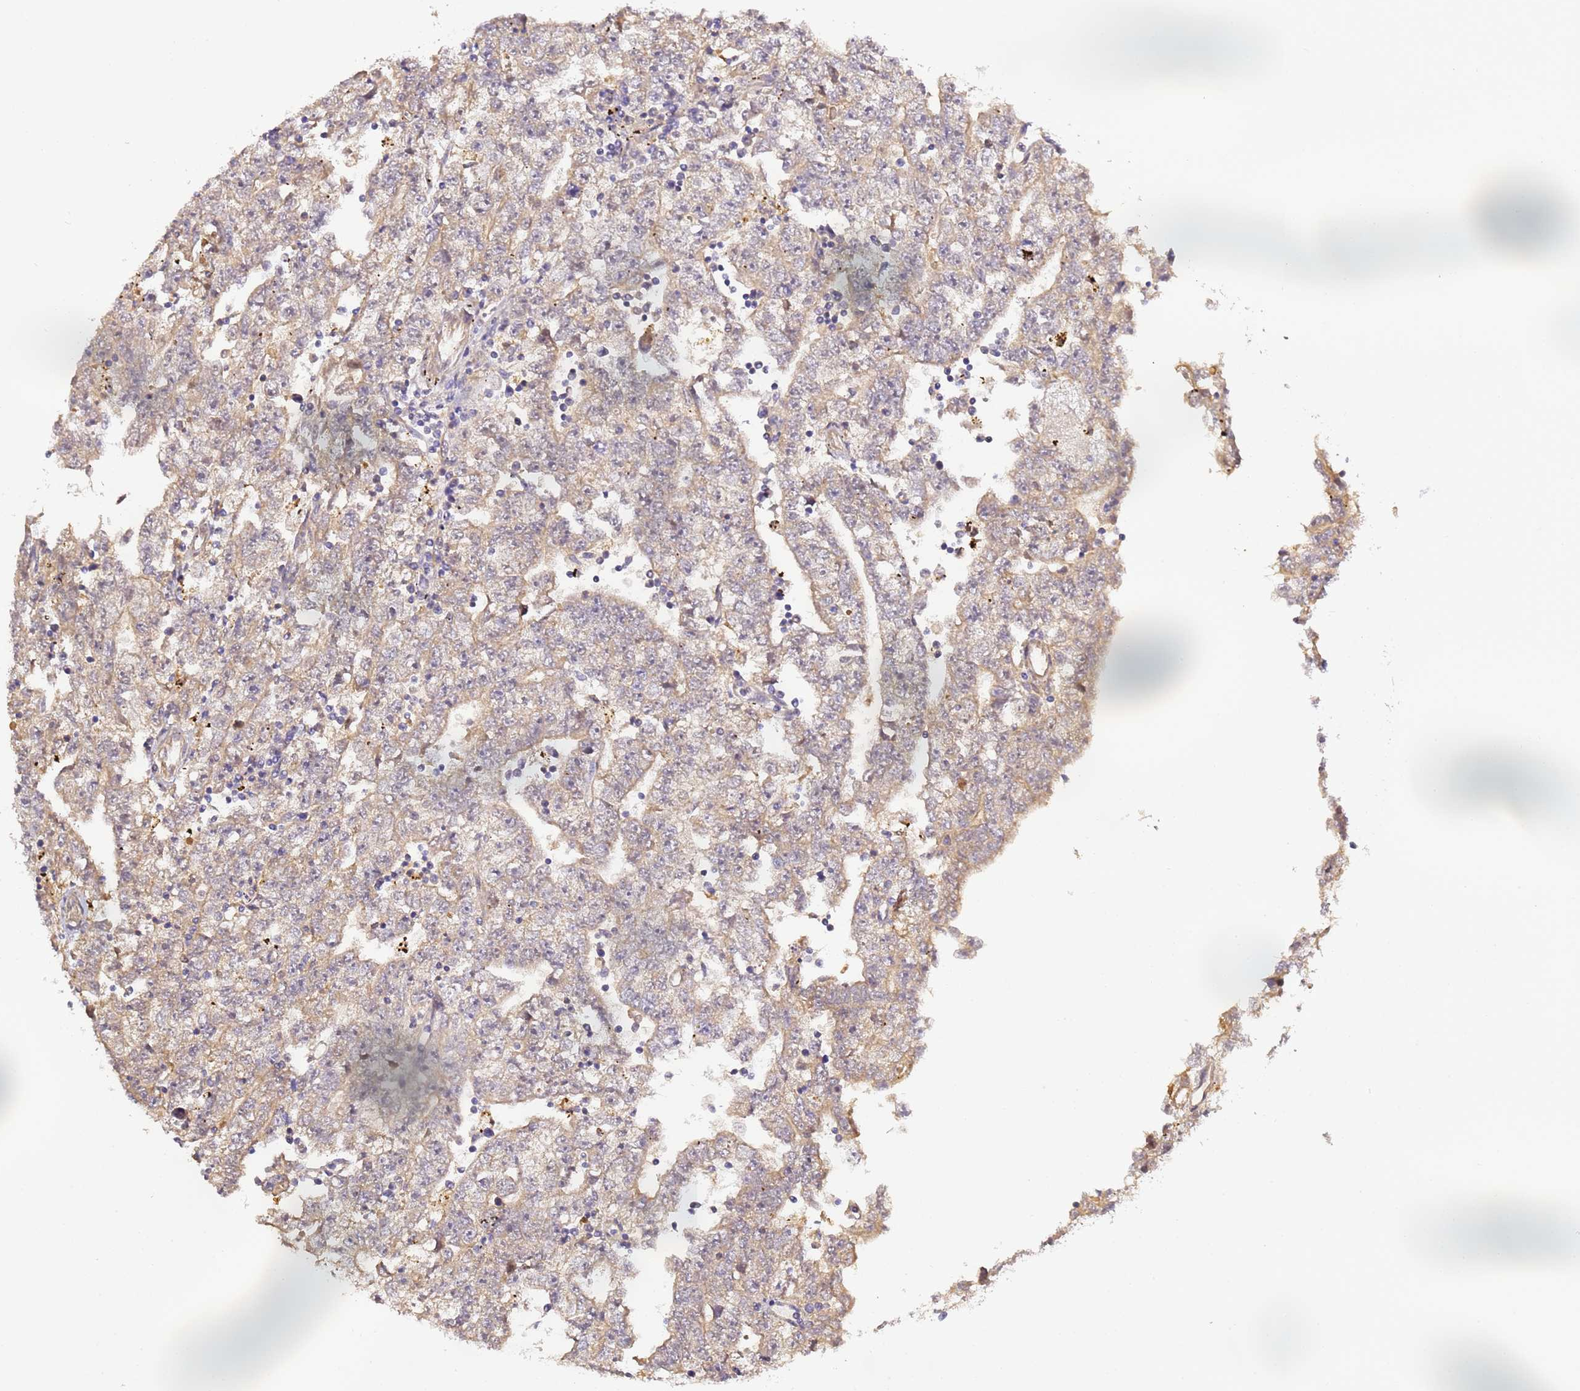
{"staining": {"intensity": "weak", "quantity": "25%-75%", "location": "cytoplasmic/membranous"}, "tissue": "testis cancer", "cell_type": "Tumor cells", "image_type": "cancer", "snomed": [{"axis": "morphology", "description": "Carcinoma, Embryonal, NOS"}, {"axis": "topography", "description": "Testis"}], "caption": "DAB (3,3'-diaminobenzidine) immunohistochemical staining of human testis cancer (embryonal carcinoma) exhibits weak cytoplasmic/membranous protein expression in approximately 25%-75% of tumor cells.", "gene": "CFH", "patient": {"sex": "male", "age": 25}}